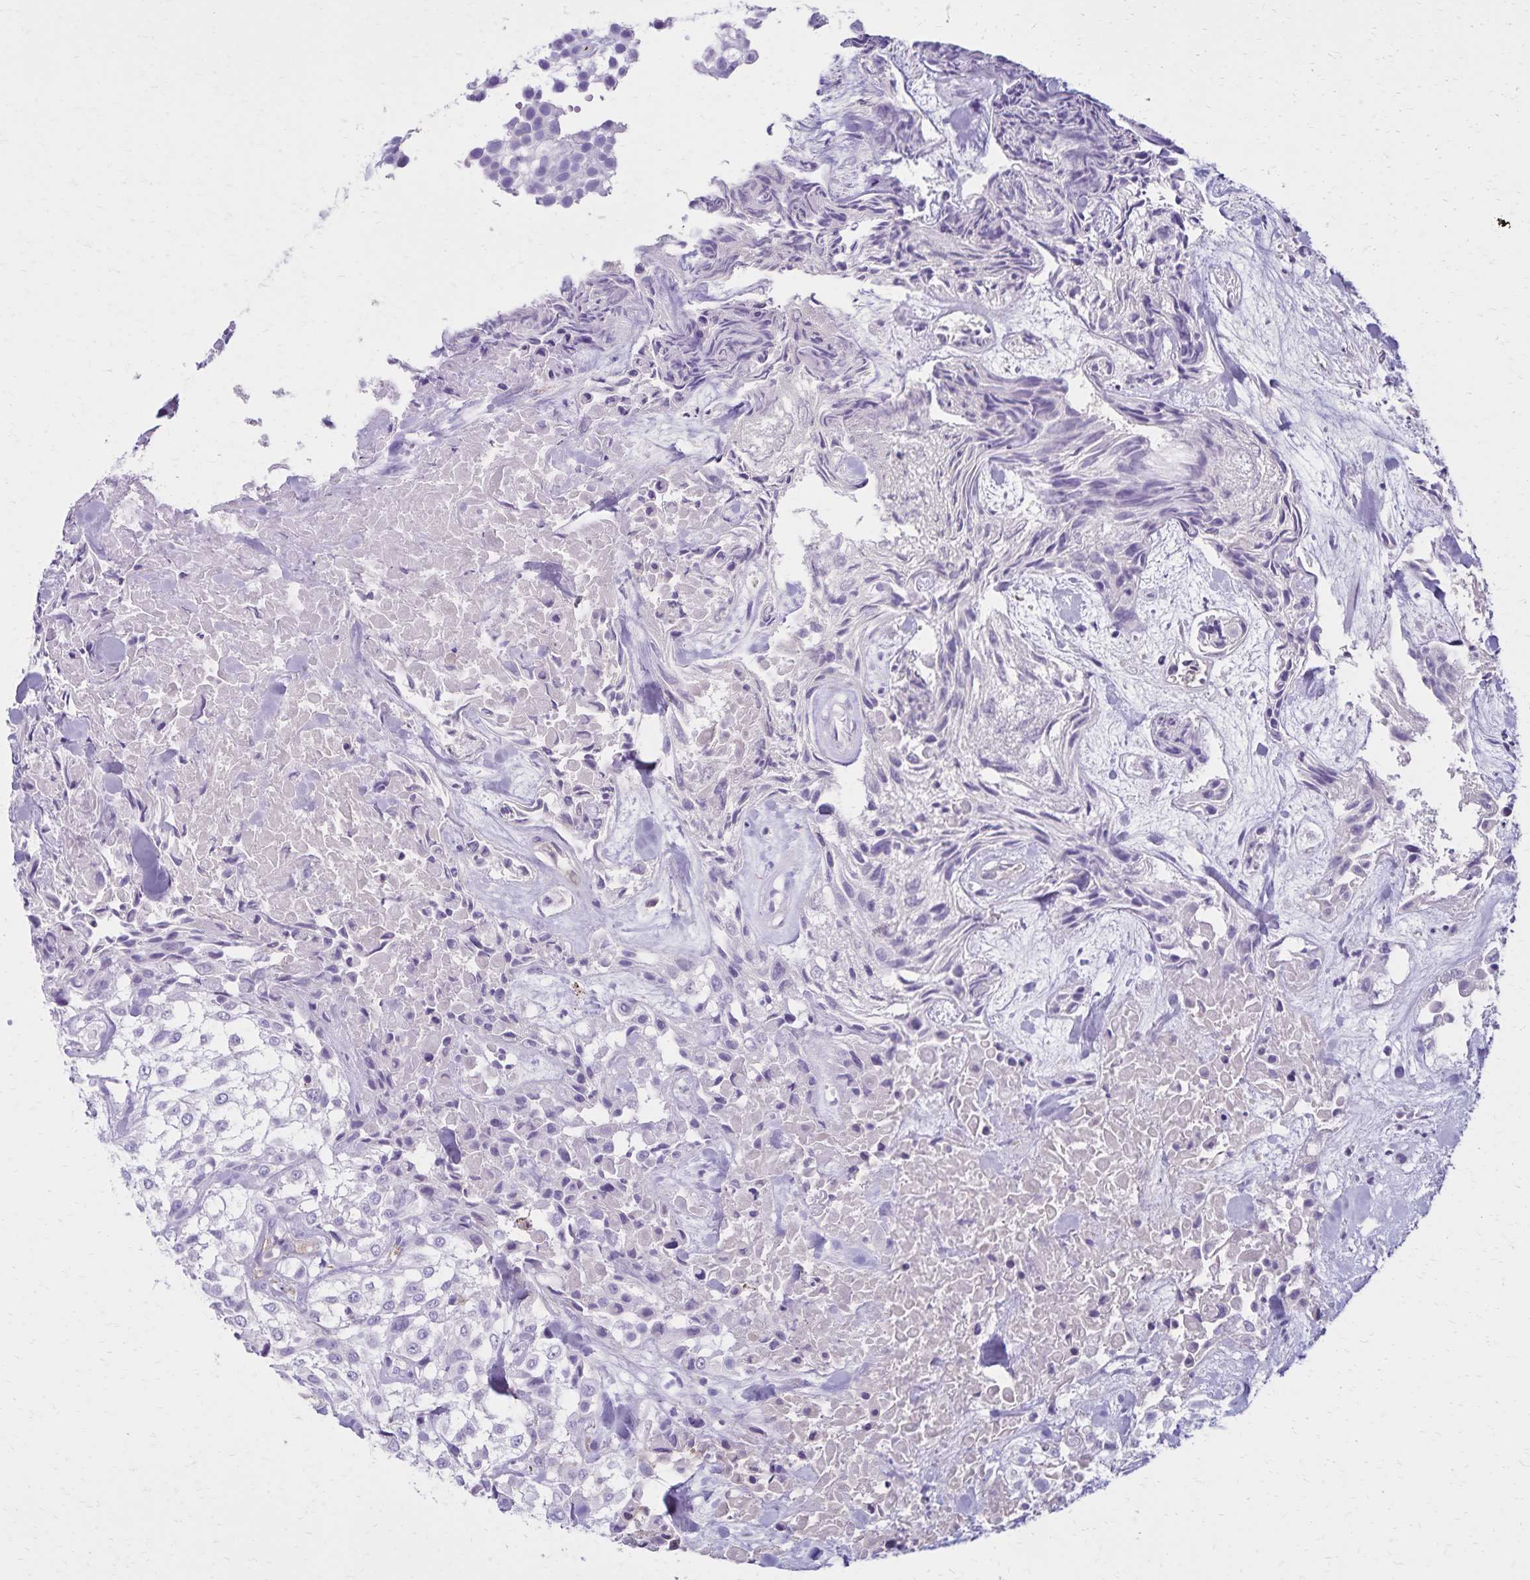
{"staining": {"intensity": "negative", "quantity": "none", "location": "none"}, "tissue": "urothelial cancer", "cell_type": "Tumor cells", "image_type": "cancer", "snomed": [{"axis": "morphology", "description": "Urothelial carcinoma, High grade"}, {"axis": "topography", "description": "Urinary bladder"}], "caption": "Histopathology image shows no significant protein expression in tumor cells of urothelial cancer.", "gene": "CD27", "patient": {"sex": "male", "age": 56}}